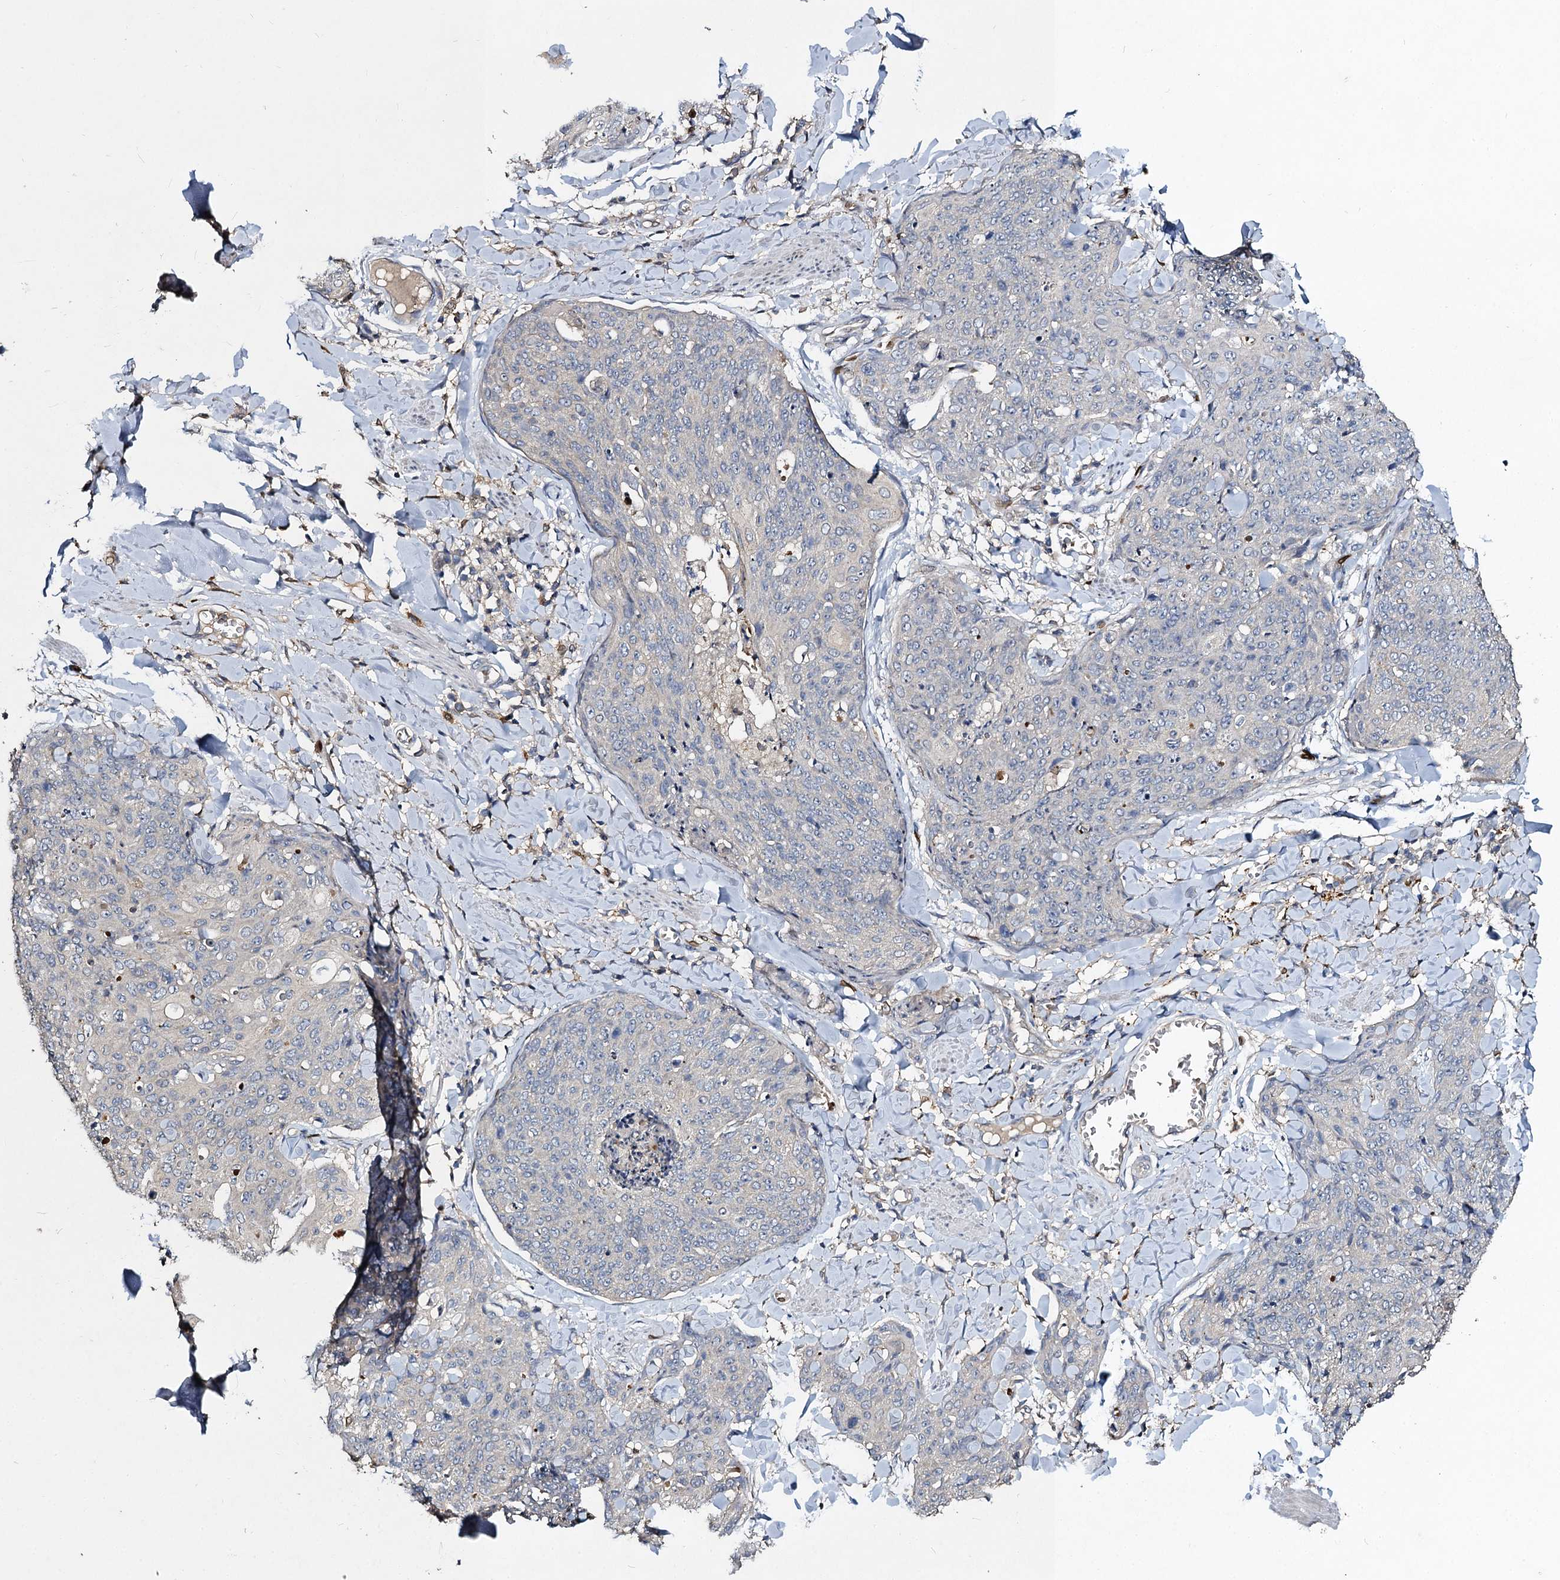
{"staining": {"intensity": "negative", "quantity": "none", "location": "none"}, "tissue": "skin cancer", "cell_type": "Tumor cells", "image_type": "cancer", "snomed": [{"axis": "morphology", "description": "Squamous cell carcinoma, NOS"}, {"axis": "topography", "description": "Skin"}, {"axis": "topography", "description": "Vulva"}], "caption": "Tumor cells show no significant protein positivity in skin cancer.", "gene": "SLC11A2", "patient": {"sex": "female", "age": 85}}